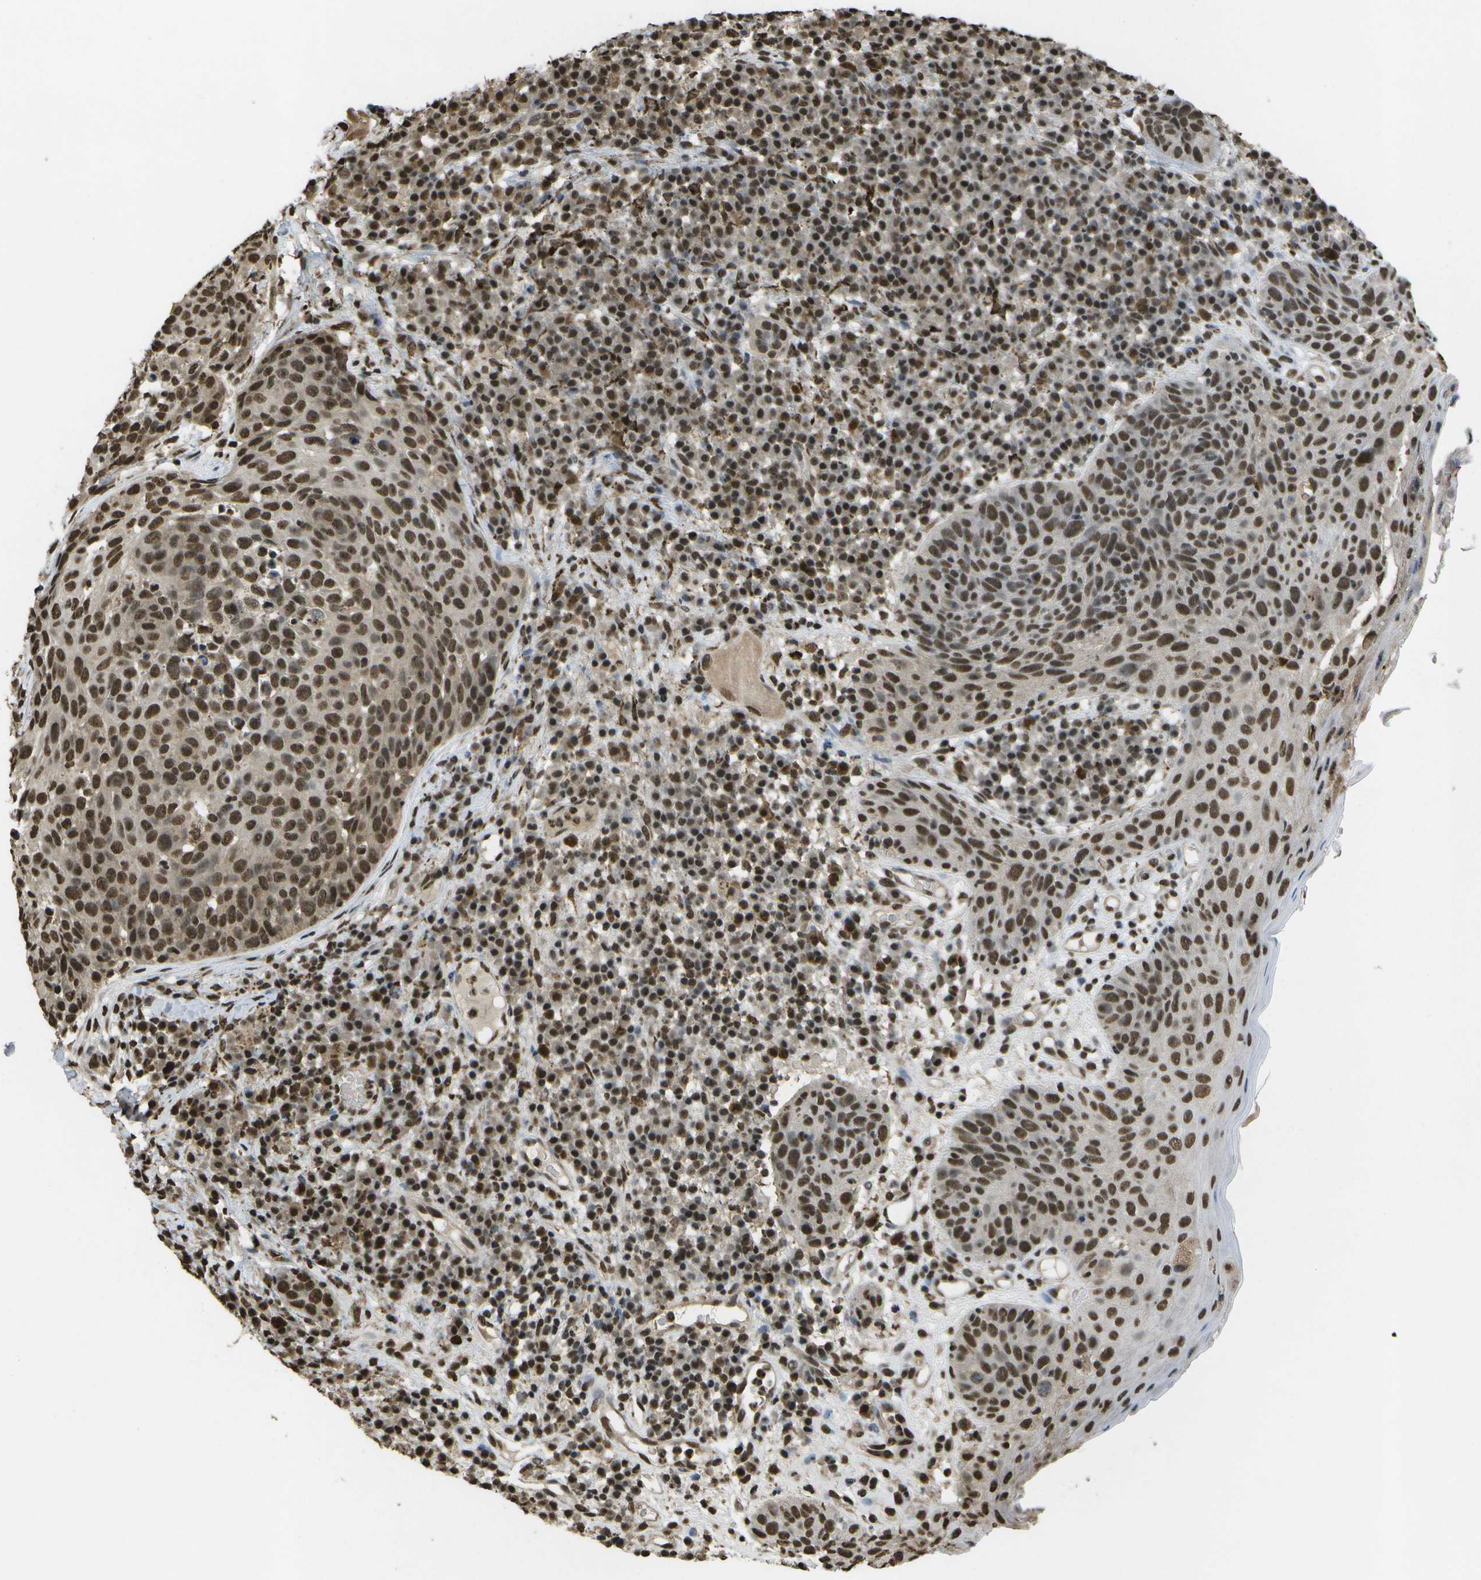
{"staining": {"intensity": "strong", "quantity": ">75%", "location": "nuclear"}, "tissue": "skin cancer", "cell_type": "Tumor cells", "image_type": "cancer", "snomed": [{"axis": "morphology", "description": "Squamous cell carcinoma in situ, NOS"}, {"axis": "morphology", "description": "Squamous cell carcinoma, NOS"}, {"axis": "topography", "description": "Skin"}], "caption": "Protein analysis of skin cancer (squamous cell carcinoma) tissue shows strong nuclear expression in about >75% of tumor cells. (DAB (3,3'-diaminobenzidine) IHC with brightfield microscopy, high magnification).", "gene": "SPEN", "patient": {"sex": "male", "age": 93}}